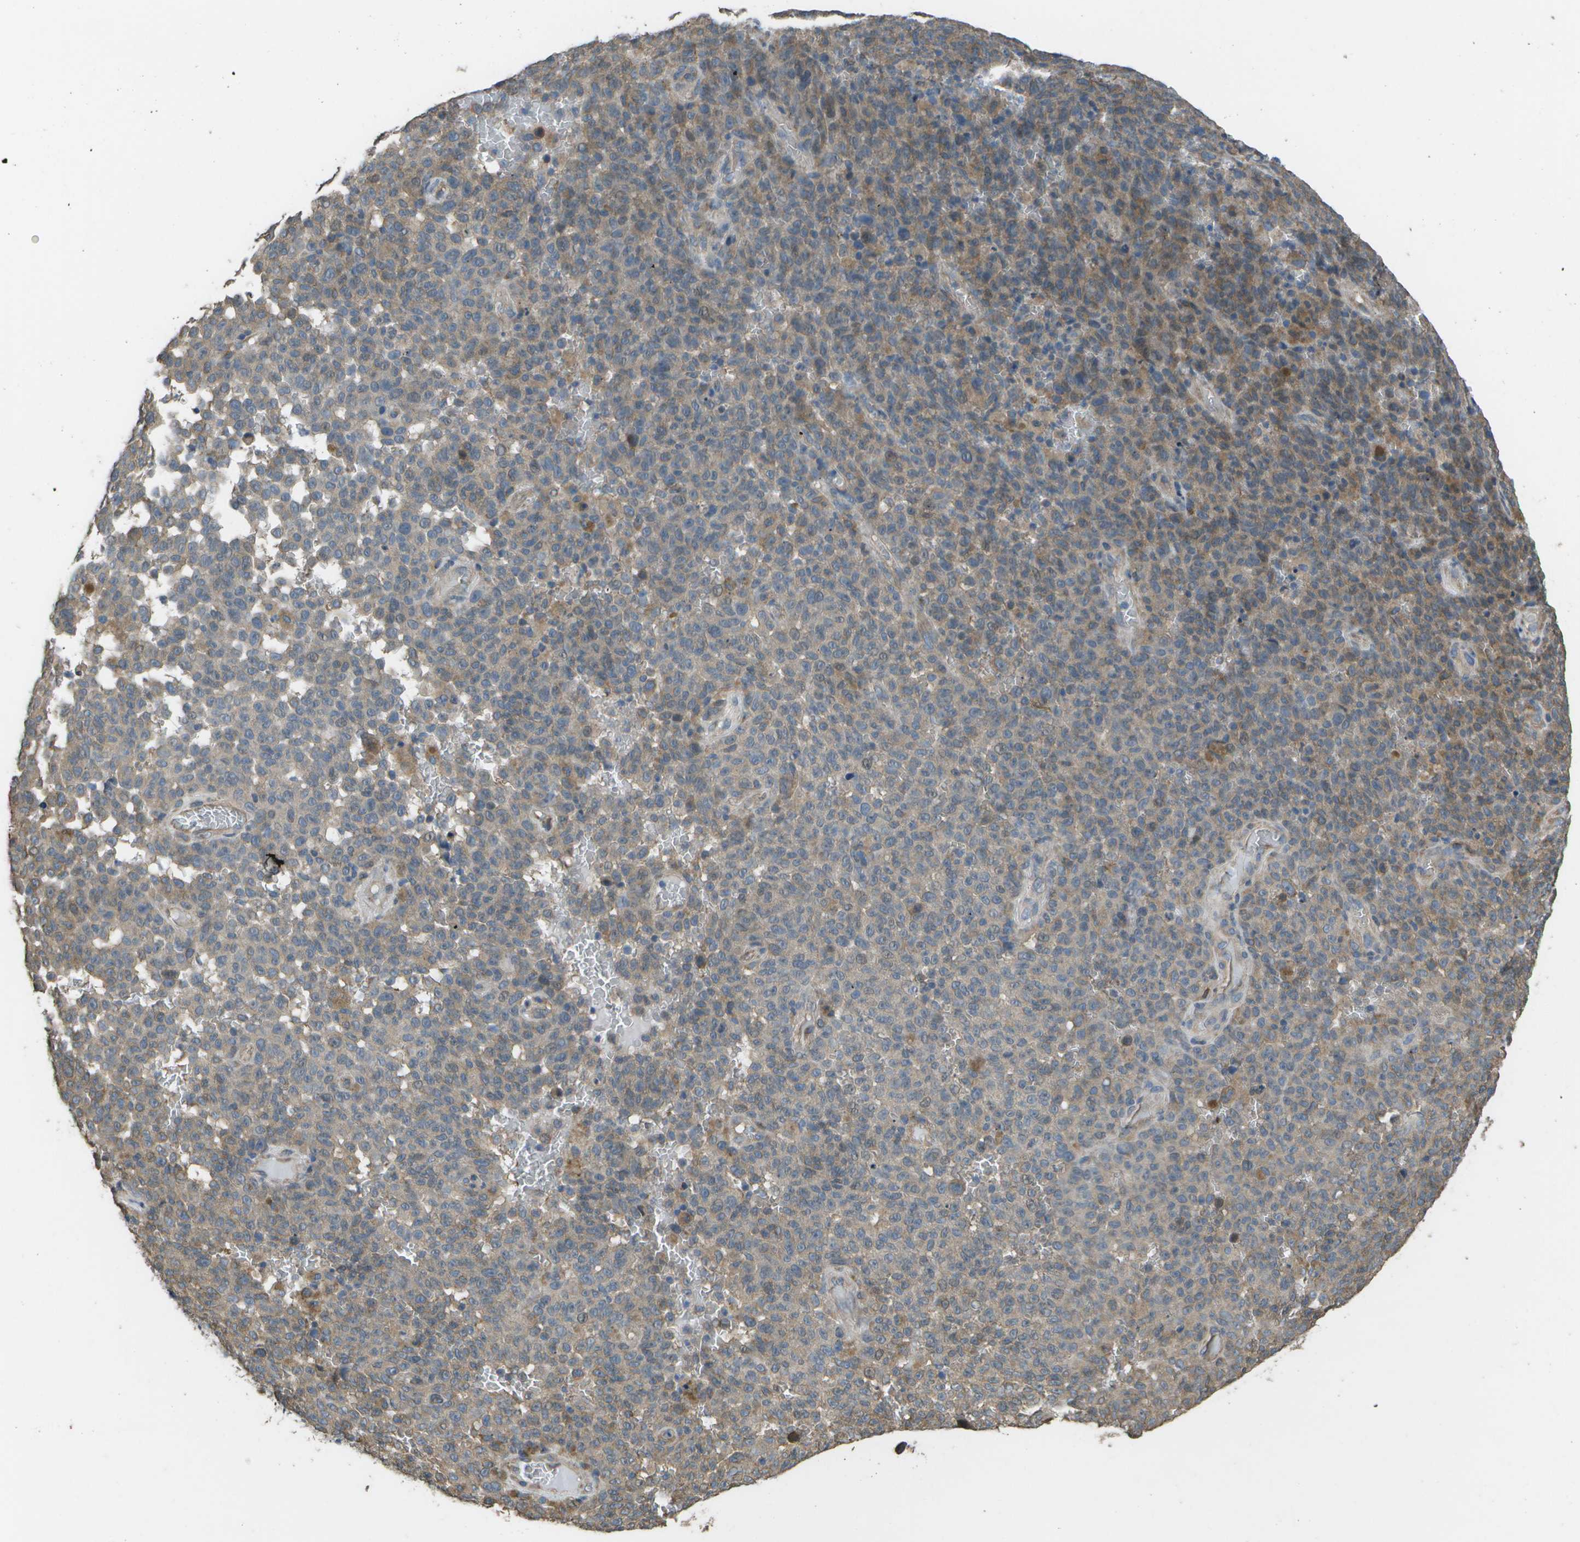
{"staining": {"intensity": "moderate", "quantity": "25%-75%", "location": "cytoplasmic/membranous"}, "tissue": "melanoma", "cell_type": "Tumor cells", "image_type": "cancer", "snomed": [{"axis": "morphology", "description": "Malignant melanoma, NOS"}, {"axis": "topography", "description": "Skin"}], "caption": "Immunohistochemistry of human malignant melanoma demonstrates medium levels of moderate cytoplasmic/membranous positivity in approximately 25%-75% of tumor cells.", "gene": "CLNS1A", "patient": {"sex": "female", "age": 82}}